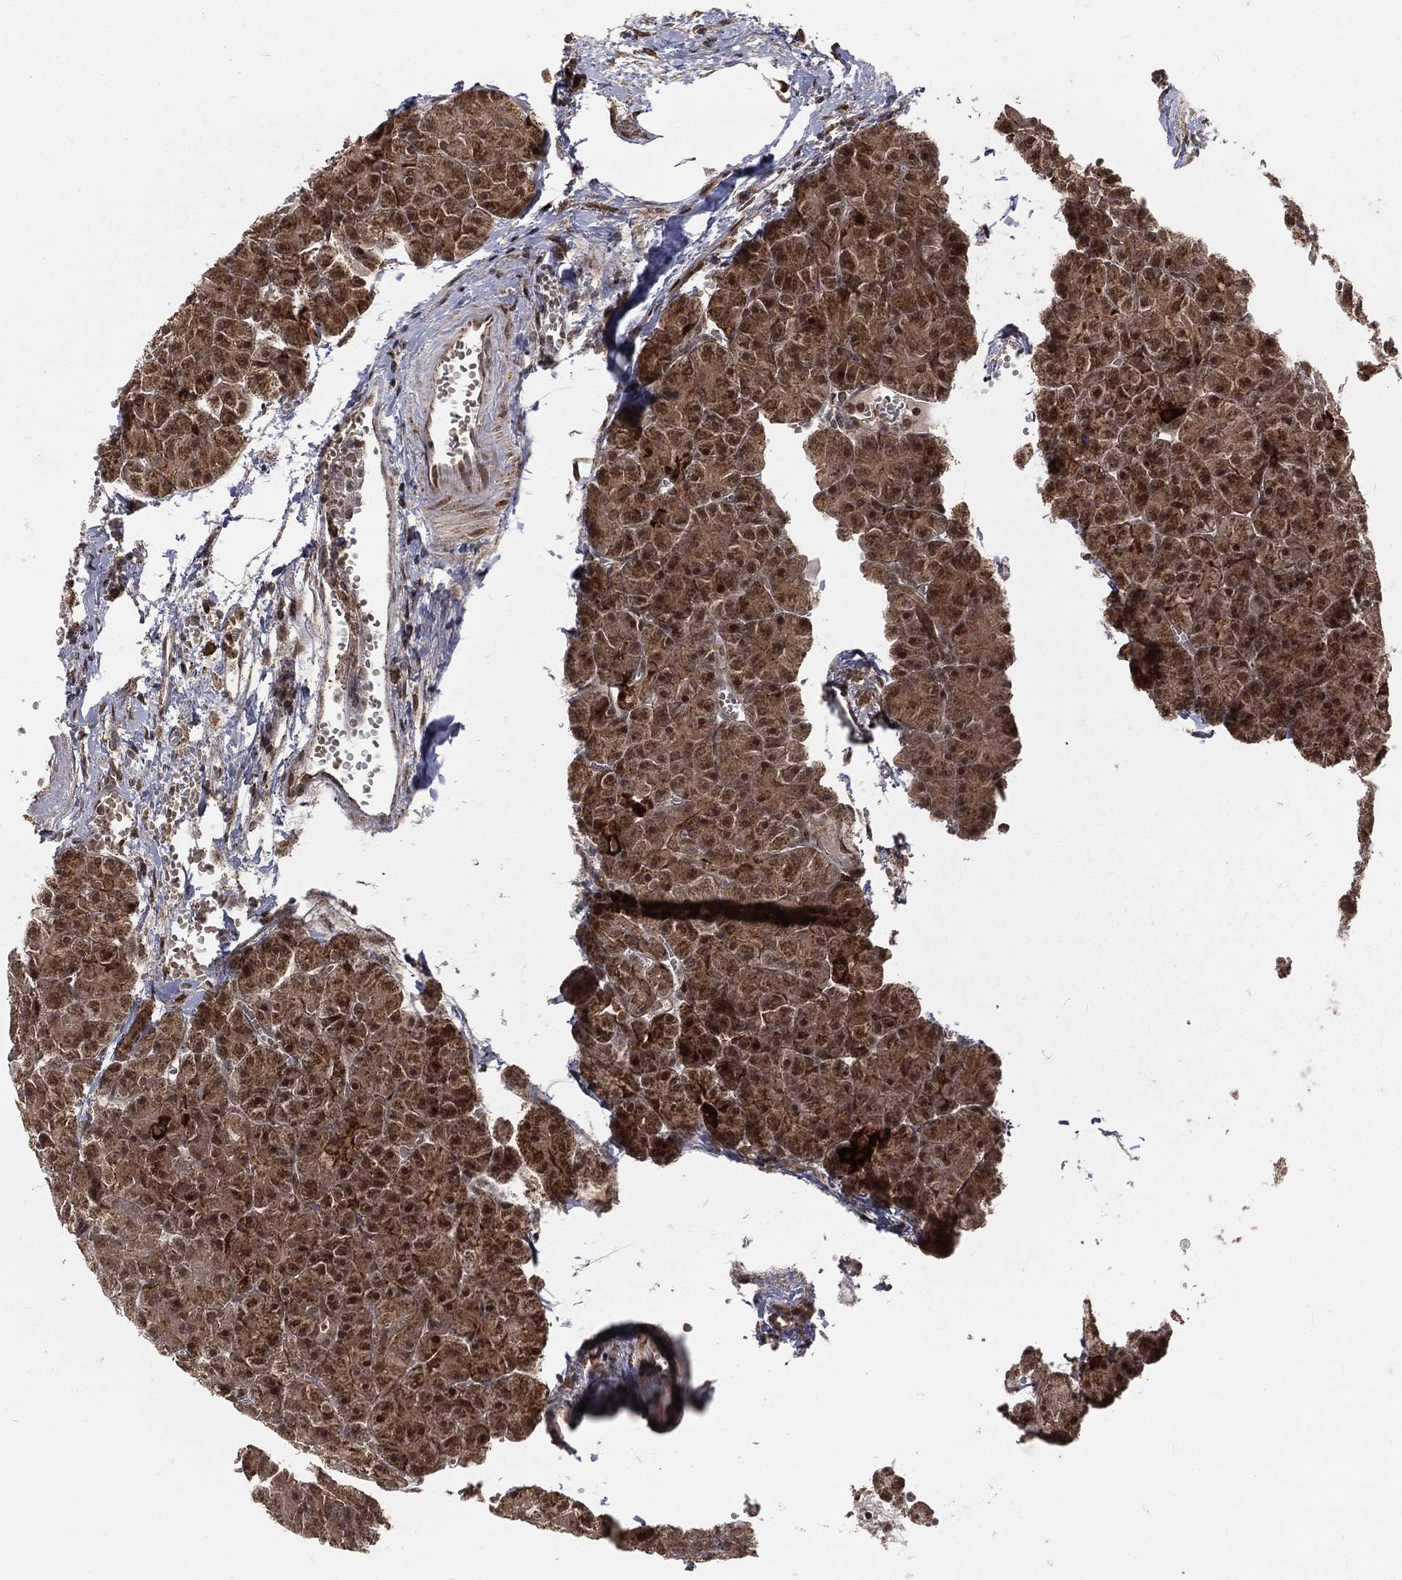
{"staining": {"intensity": "moderate", "quantity": ">75%", "location": "cytoplasmic/membranous,nuclear"}, "tissue": "pancreas", "cell_type": "Exocrine glandular cells", "image_type": "normal", "snomed": [{"axis": "morphology", "description": "Normal tissue, NOS"}, {"axis": "topography", "description": "Pancreas"}], "caption": "Protein expression analysis of benign pancreas reveals moderate cytoplasmic/membranous,nuclear positivity in about >75% of exocrine glandular cells.", "gene": "MDM2", "patient": {"sex": "male", "age": 61}}